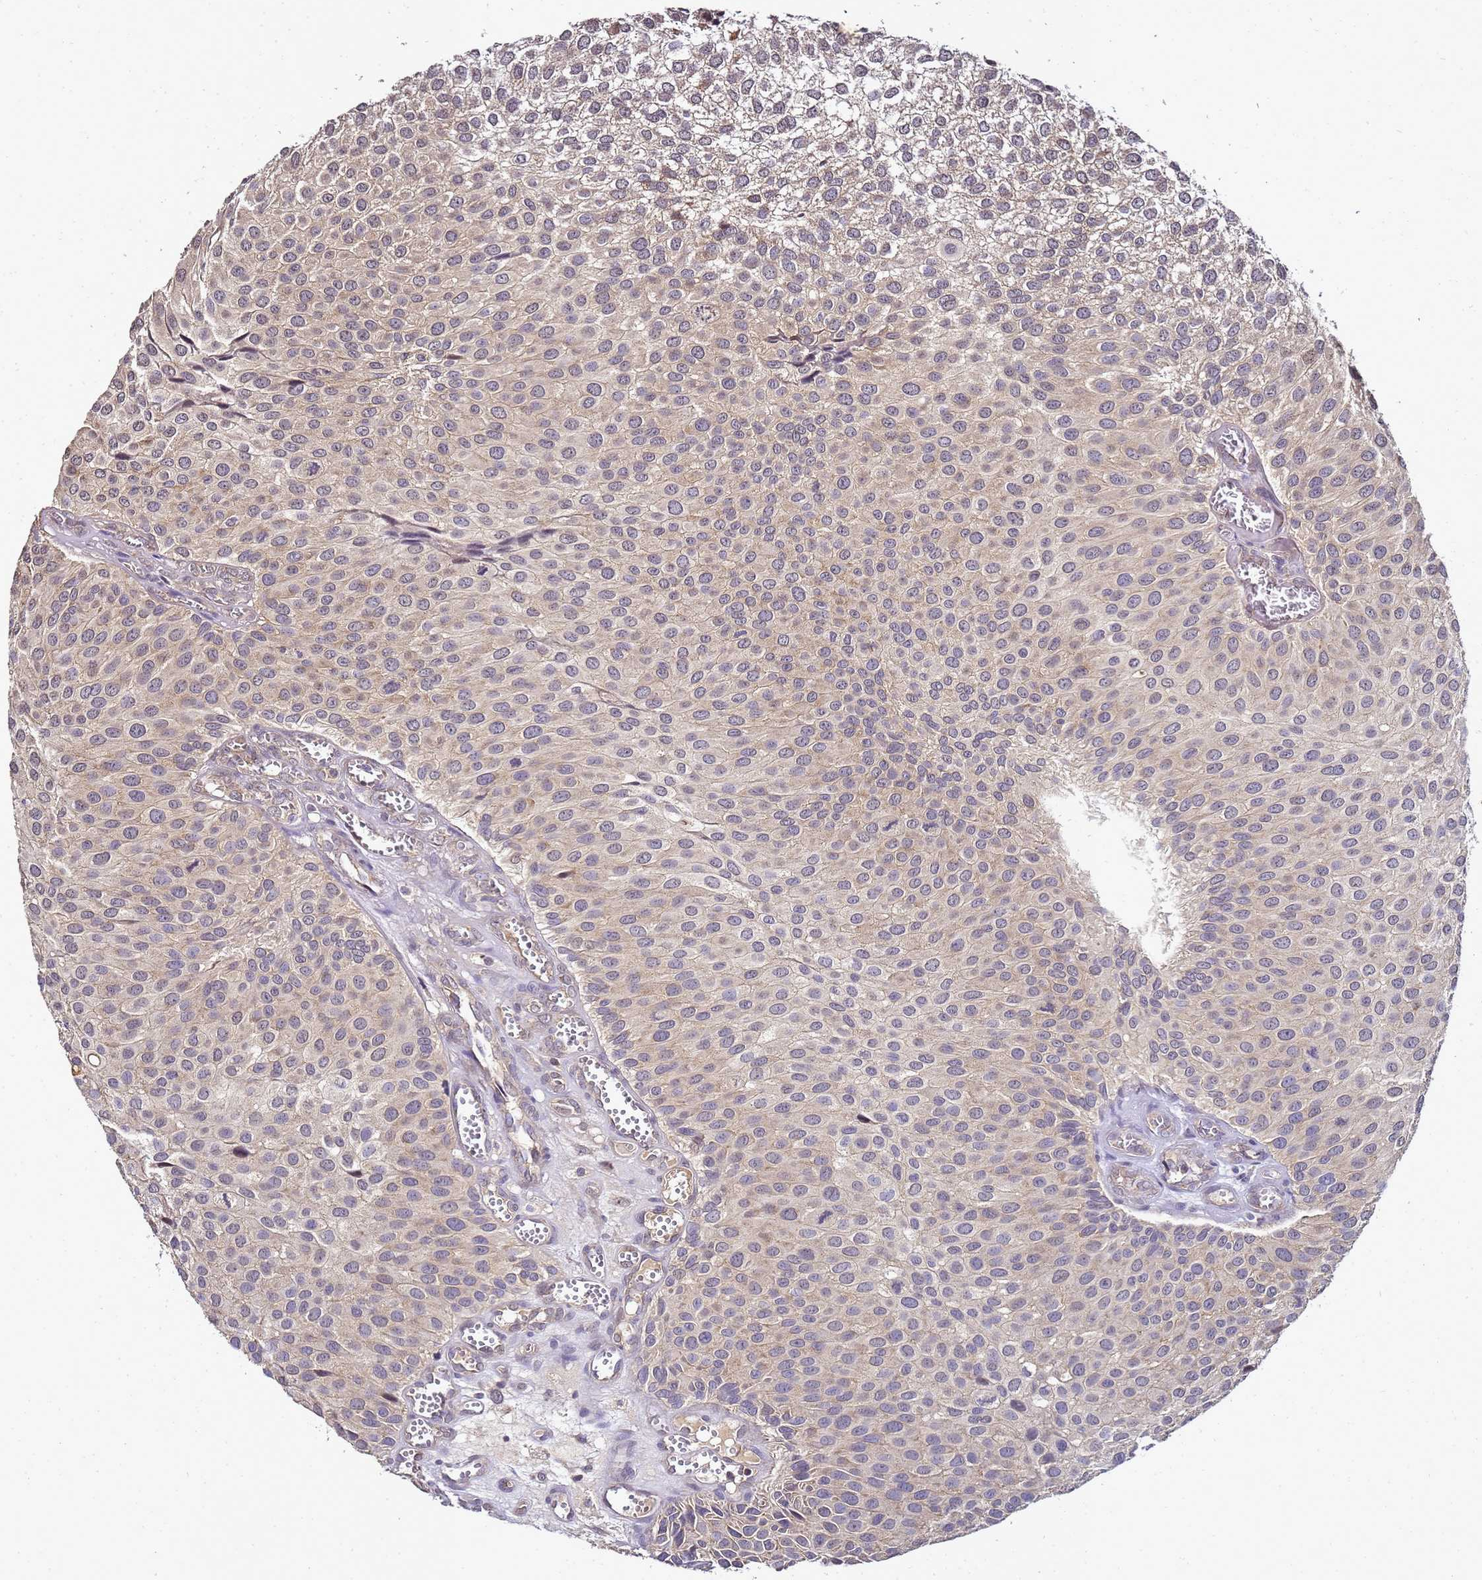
{"staining": {"intensity": "weak", "quantity": "25%-75%", "location": "cytoplasmic/membranous"}, "tissue": "urothelial cancer", "cell_type": "Tumor cells", "image_type": "cancer", "snomed": [{"axis": "morphology", "description": "Urothelial carcinoma, Low grade"}, {"axis": "topography", "description": "Urinary bladder"}], "caption": "Immunohistochemistry (IHC) micrograph of urothelial cancer stained for a protein (brown), which exhibits low levels of weak cytoplasmic/membranous staining in approximately 25%-75% of tumor cells.", "gene": "ANKRD17", "patient": {"sex": "male", "age": 88}}